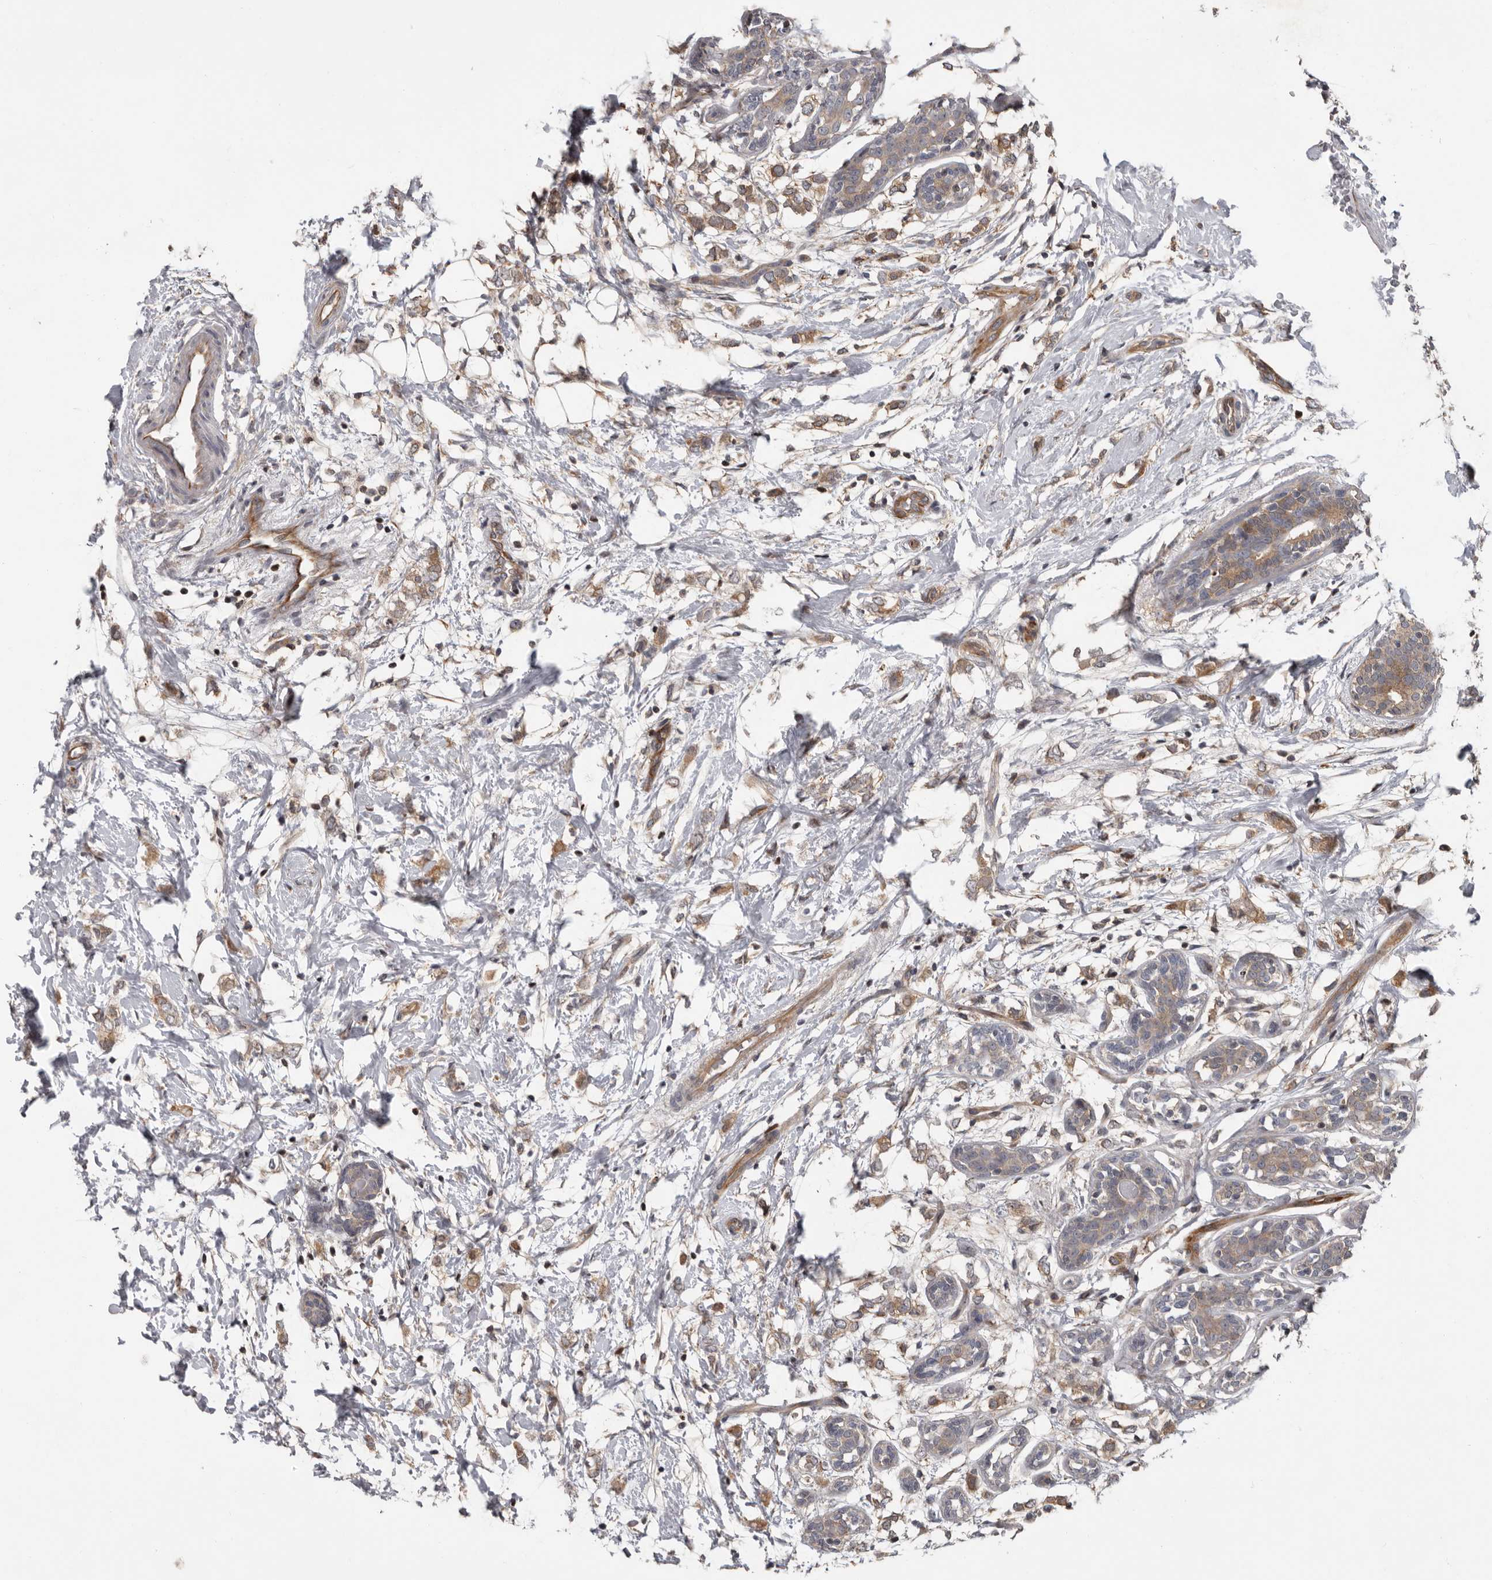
{"staining": {"intensity": "weak", "quantity": ">75%", "location": "cytoplasmic/membranous"}, "tissue": "breast cancer", "cell_type": "Tumor cells", "image_type": "cancer", "snomed": [{"axis": "morphology", "description": "Normal tissue, NOS"}, {"axis": "morphology", "description": "Lobular carcinoma"}, {"axis": "topography", "description": "Breast"}], "caption": "A histopathology image of human breast lobular carcinoma stained for a protein demonstrates weak cytoplasmic/membranous brown staining in tumor cells. (IHC, brightfield microscopy, high magnification).", "gene": "FGFR4", "patient": {"sex": "female", "age": 47}}